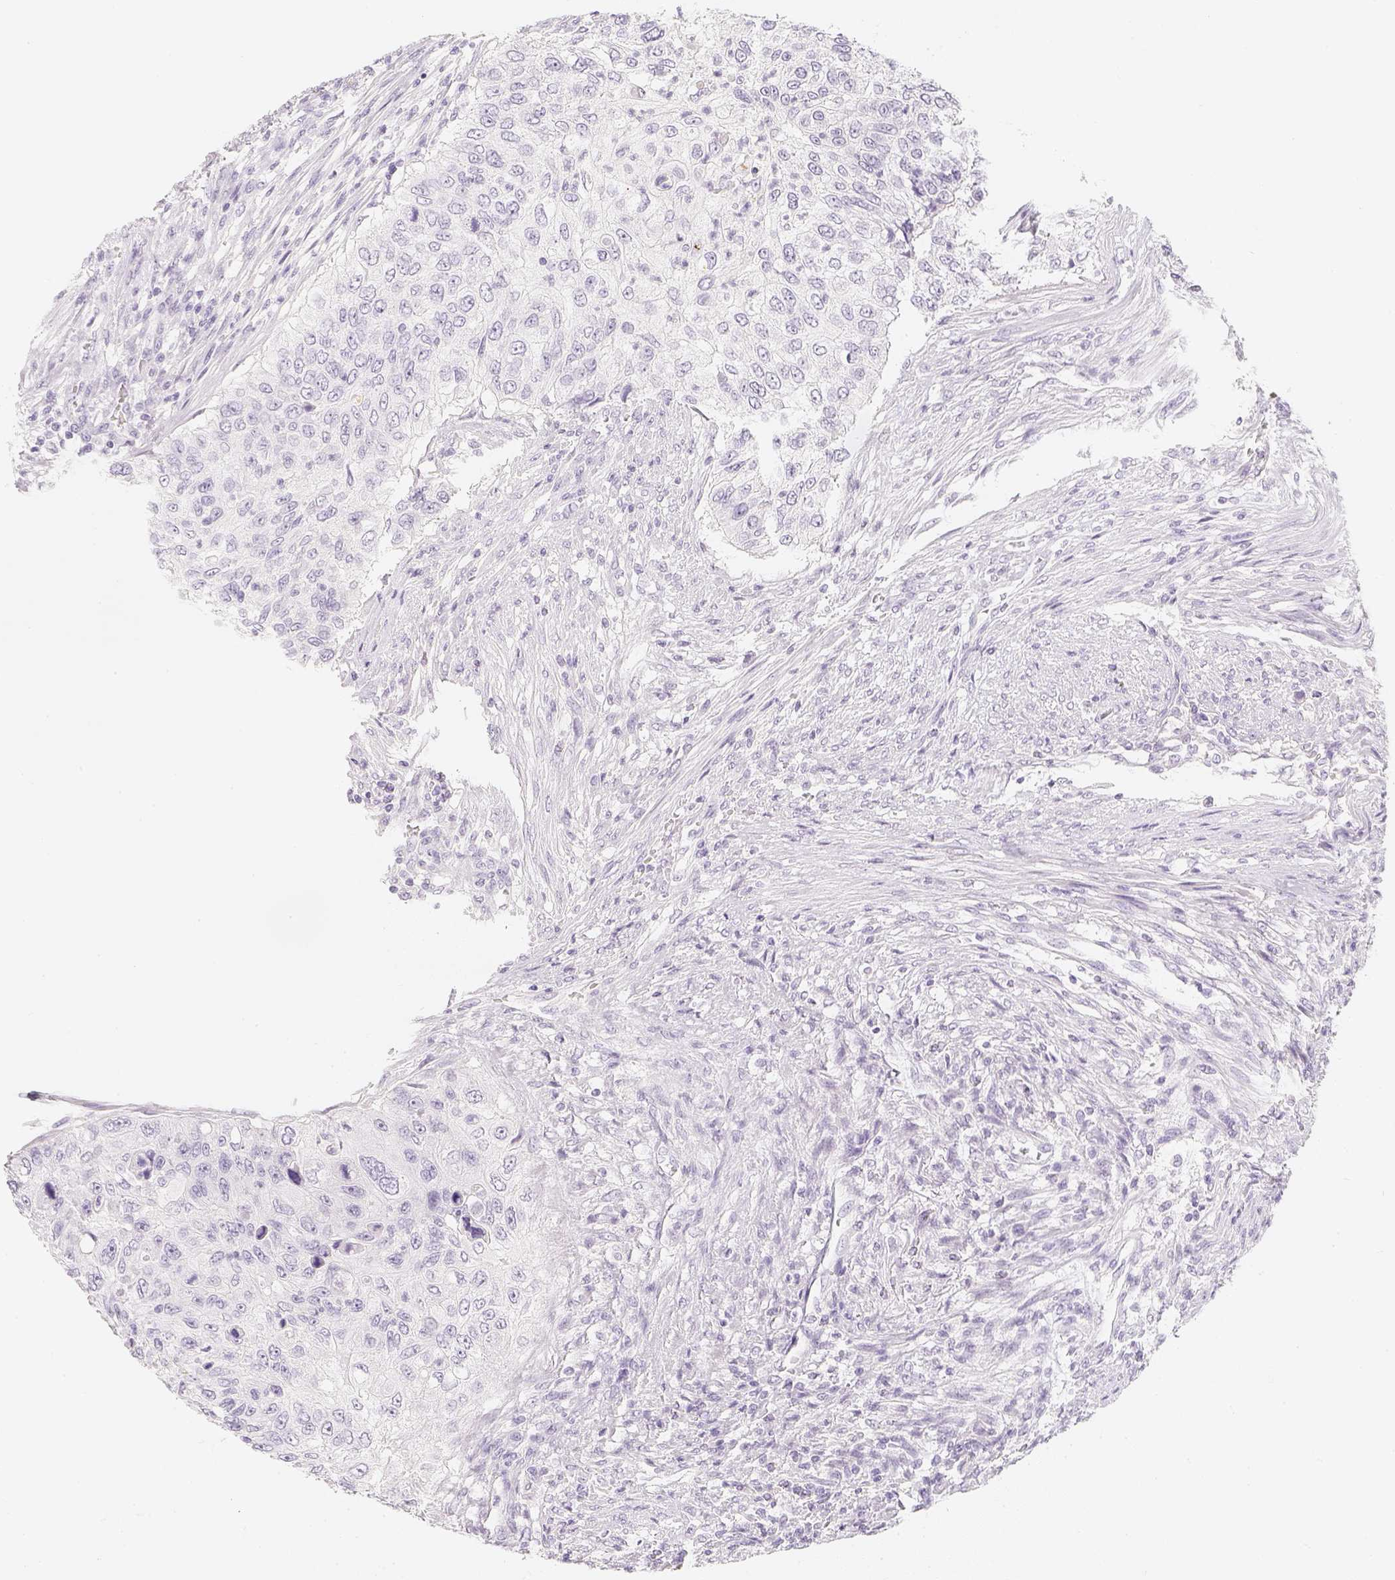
{"staining": {"intensity": "negative", "quantity": "none", "location": "none"}, "tissue": "urothelial cancer", "cell_type": "Tumor cells", "image_type": "cancer", "snomed": [{"axis": "morphology", "description": "Urothelial carcinoma, High grade"}, {"axis": "topography", "description": "Urinary bladder"}], "caption": "Immunohistochemistry (IHC) of human urothelial cancer shows no expression in tumor cells.", "gene": "SLC18A1", "patient": {"sex": "female", "age": 60}}